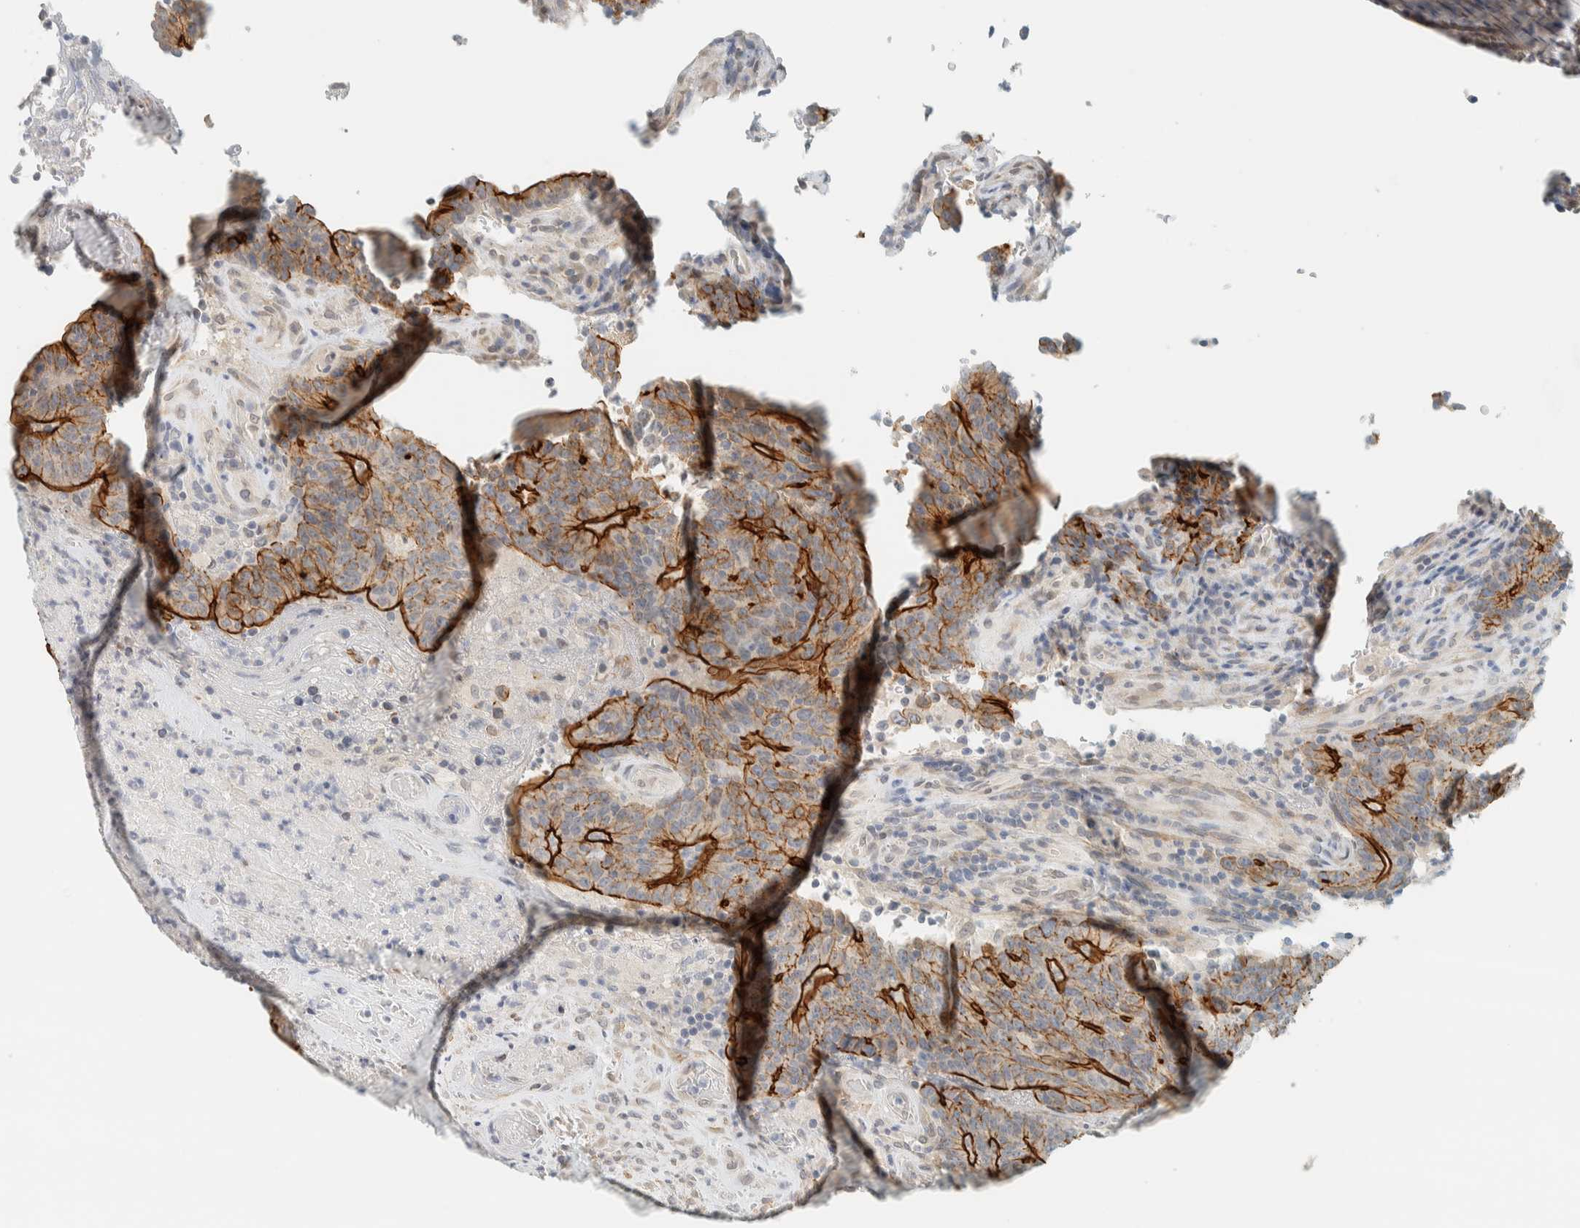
{"staining": {"intensity": "strong", "quantity": "25%-75%", "location": "cytoplasmic/membranous"}, "tissue": "colorectal cancer", "cell_type": "Tumor cells", "image_type": "cancer", "snomed": [{"axis": "morphology", "description": "Normal tissue, NOS"}, {"axis": "morphology", "description": "Adenocarcinoma, NOS"}, {"axis": "topography", "description": "Colon"}], "caption": "IHC (DAB (3,3'-diaminobenzidine)) staining of colorectal cancer reveals strong cytoplasmic/membranous protein staining in approximately 25%-75% of tumor cells.", "gene": "C1QTNF12", "patient": {"sex": "female", "age": 75}}